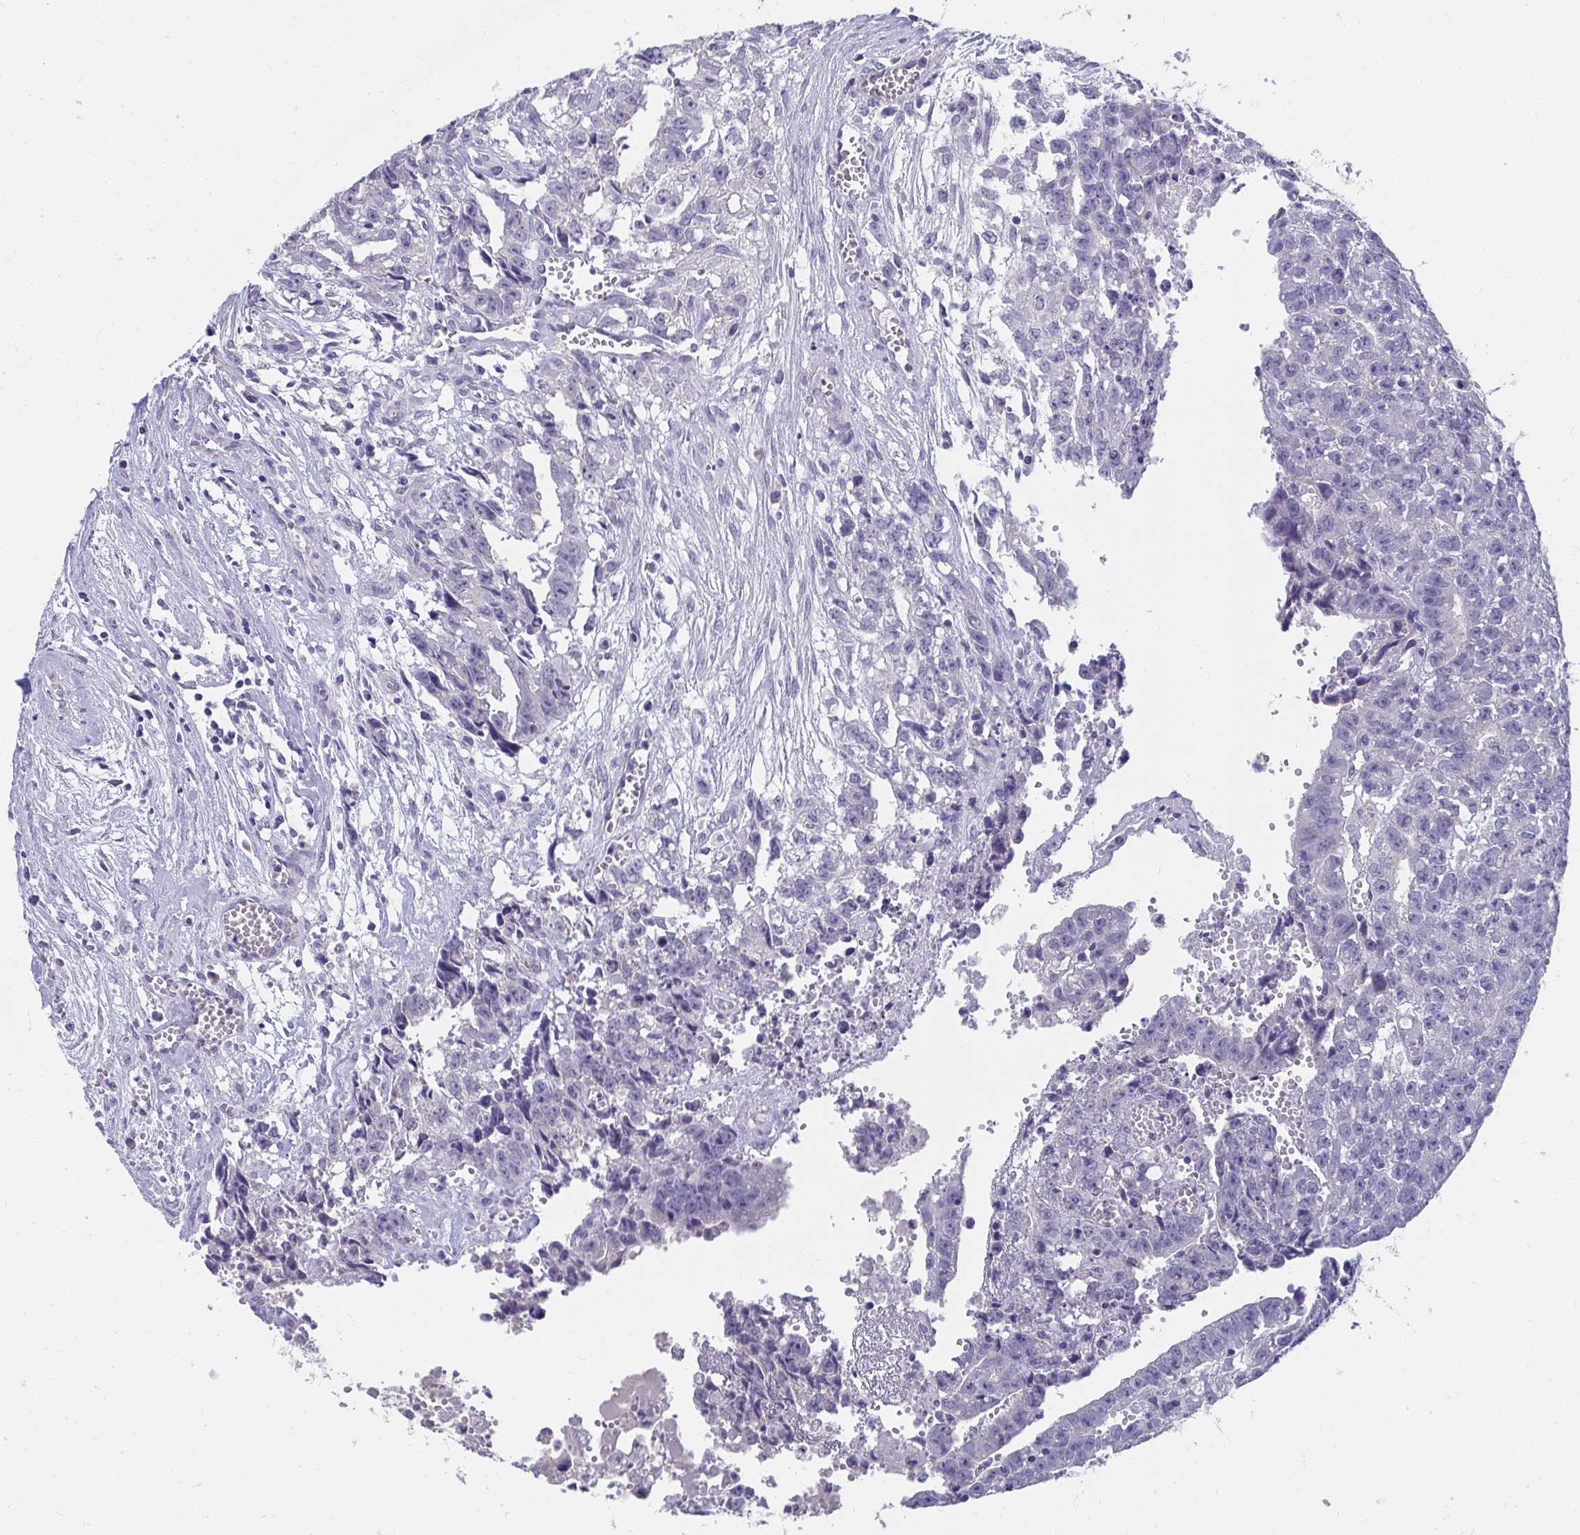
{"staining": {"intensity": "negative", "quantity": "none", "location": "none"}, "tissue": "testis cancer", "cell_type": "Tumor cells", "image_type": "cancer", "snomed": [{"axis": "morphology", "description": "Carcinoma, Embryonal, NOS"}, {"axis": "morphology", "description": "Teratoma, malignant, NOS"}, {"axis": "topography", "description": "Testis"}], "caption": "There is no significant staining in tumor cells of testis embryonal carcinoma. The staining is performed using DAB (3,3'-diaminobenzidine) brown chromogen with nuclei counter-stained in using hematoxylin.", "gene": "TMPRSS2", "patient": {"sex": "male", "age": 24}}